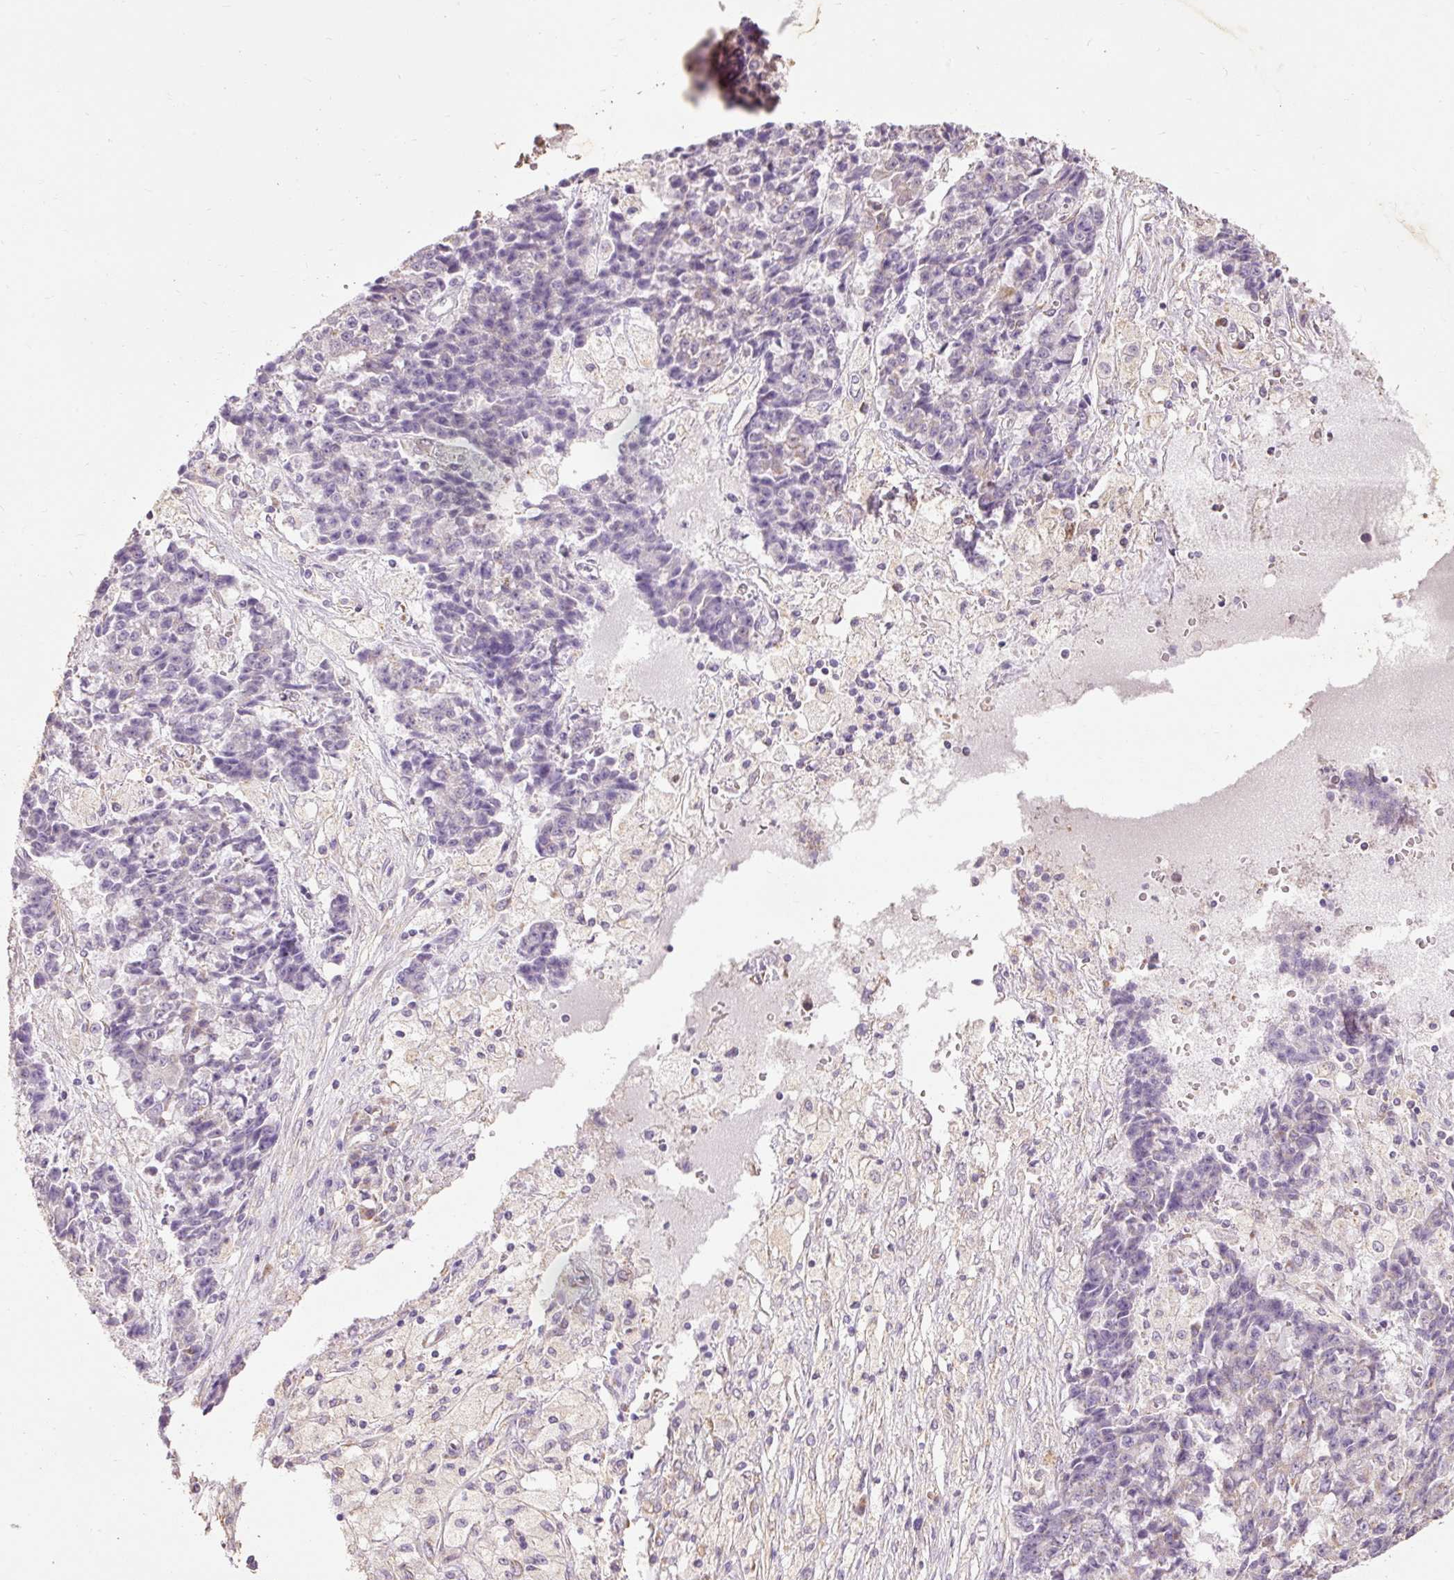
{"staining": {"intensity": "moderate", "quantity": "<25%", "location": "cytoplasmic/membranous"}, "tissue": "ovarian cancer", "cell_type": "Tumor cells", "image_type": "cancer", "snomed": [{"axis": "morphology", "description": "Carcinoma, endometroid"}, {"axis": "topography", "description": "Ovary"}], "caption": "Human endometroid carcinoma (ovarian) stained with a protein marker reveals moderate staining in tumor cells.", "gene": "PRDX5", "patient": {"sex": "female", "age": 42}}